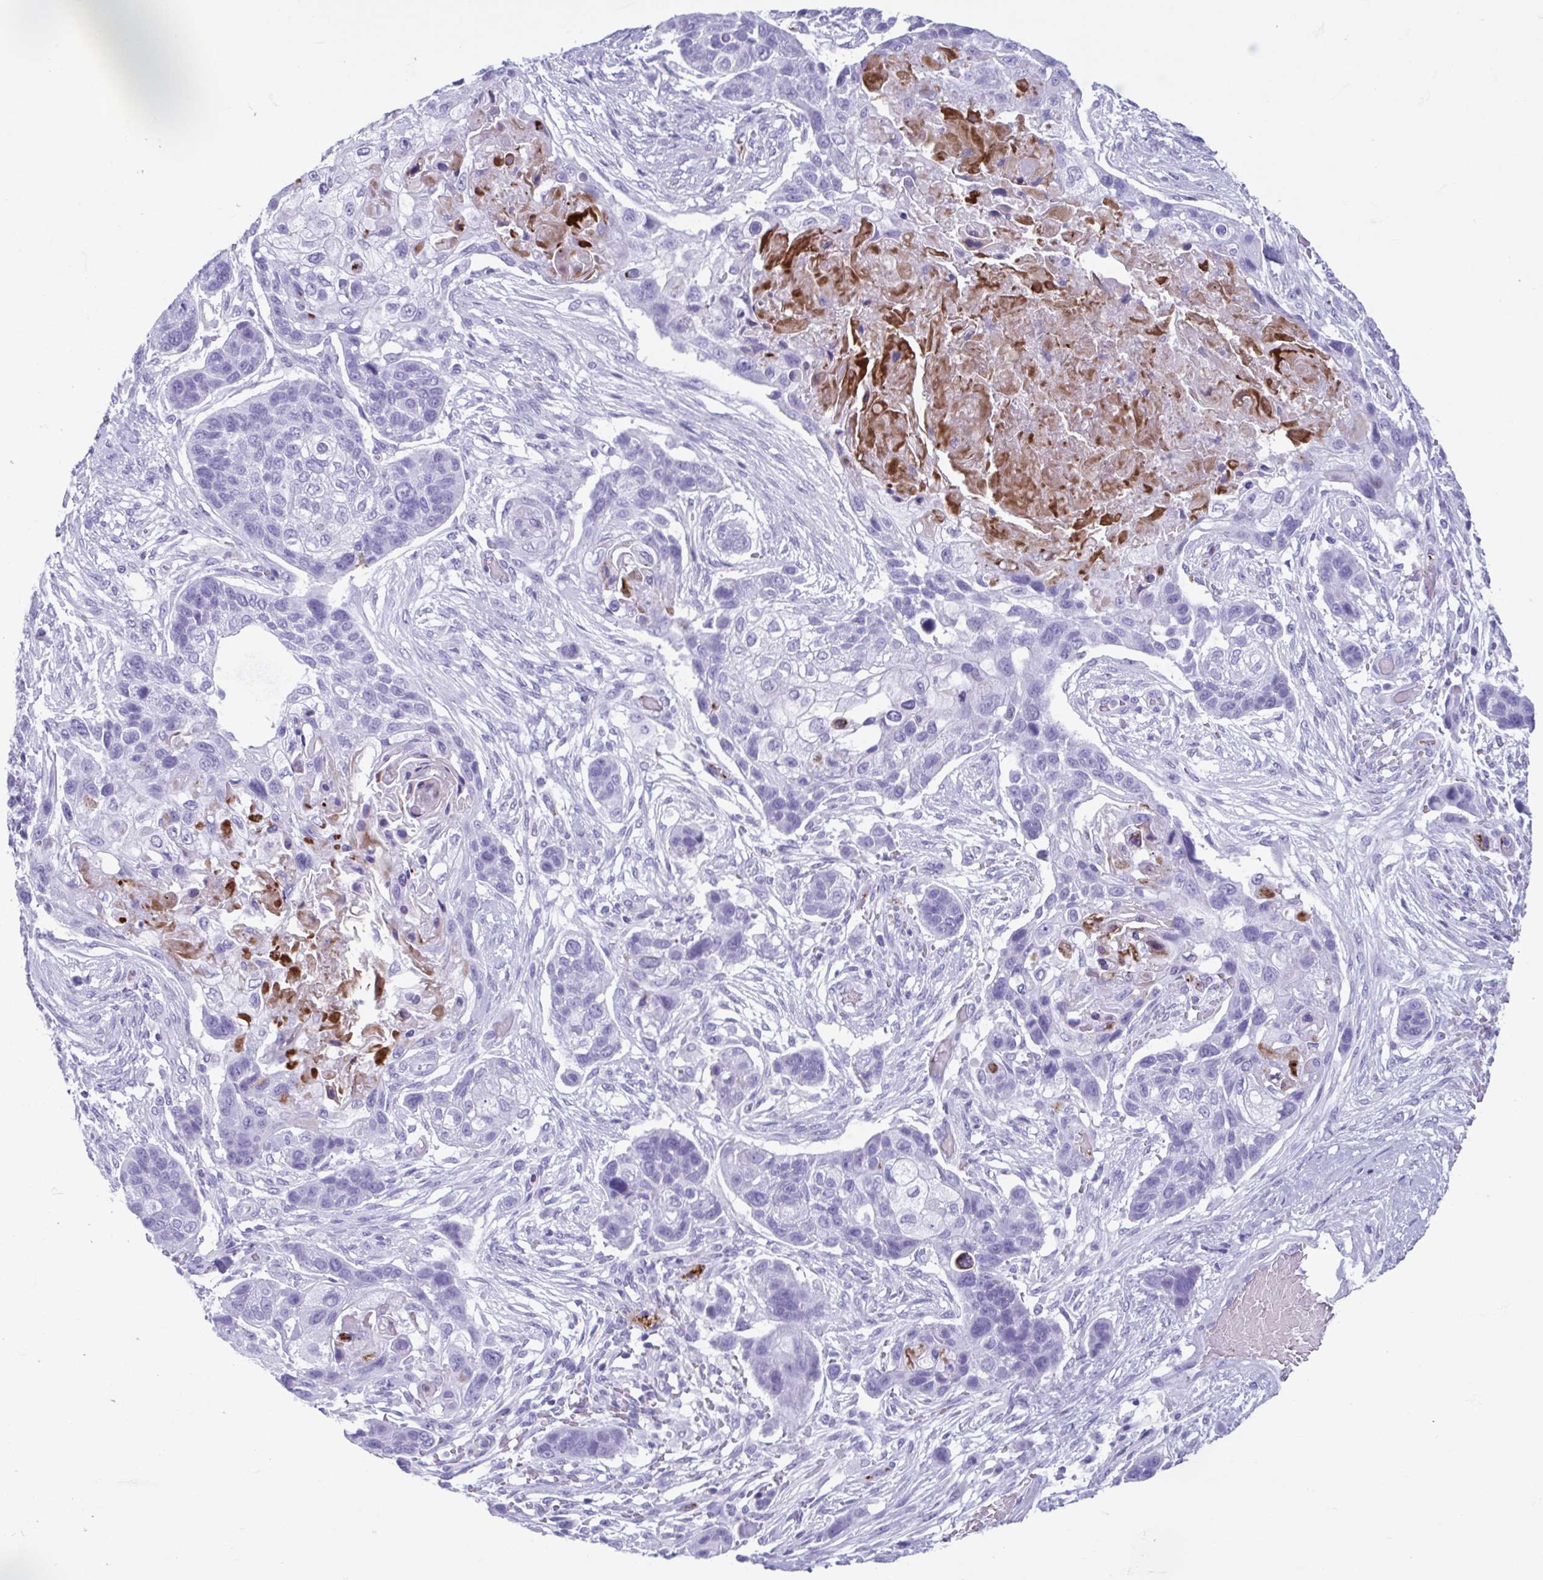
{"staining": {"intensity": "negative", "quantity": "none", "location": "none"}, "tissue": "lung cancer", "cell_type": "Tumor cells", "image_type": "cancer", "snomed": [{"axis": "morphology", "description": "Squamous cell carcinoma, NOS"}, {"axis": "topography", "description": "Lung"}], "caption": "Immunohistochemistry micrograph of lung cancer stained for a protein (brown), which demonstrates no positivity in tumor cells. (Brightfield microscopy of DAB immunohistochemistry at high magnification).", "gene": "TCEAL3", "patient": {"sex": "male", "age": 69}}